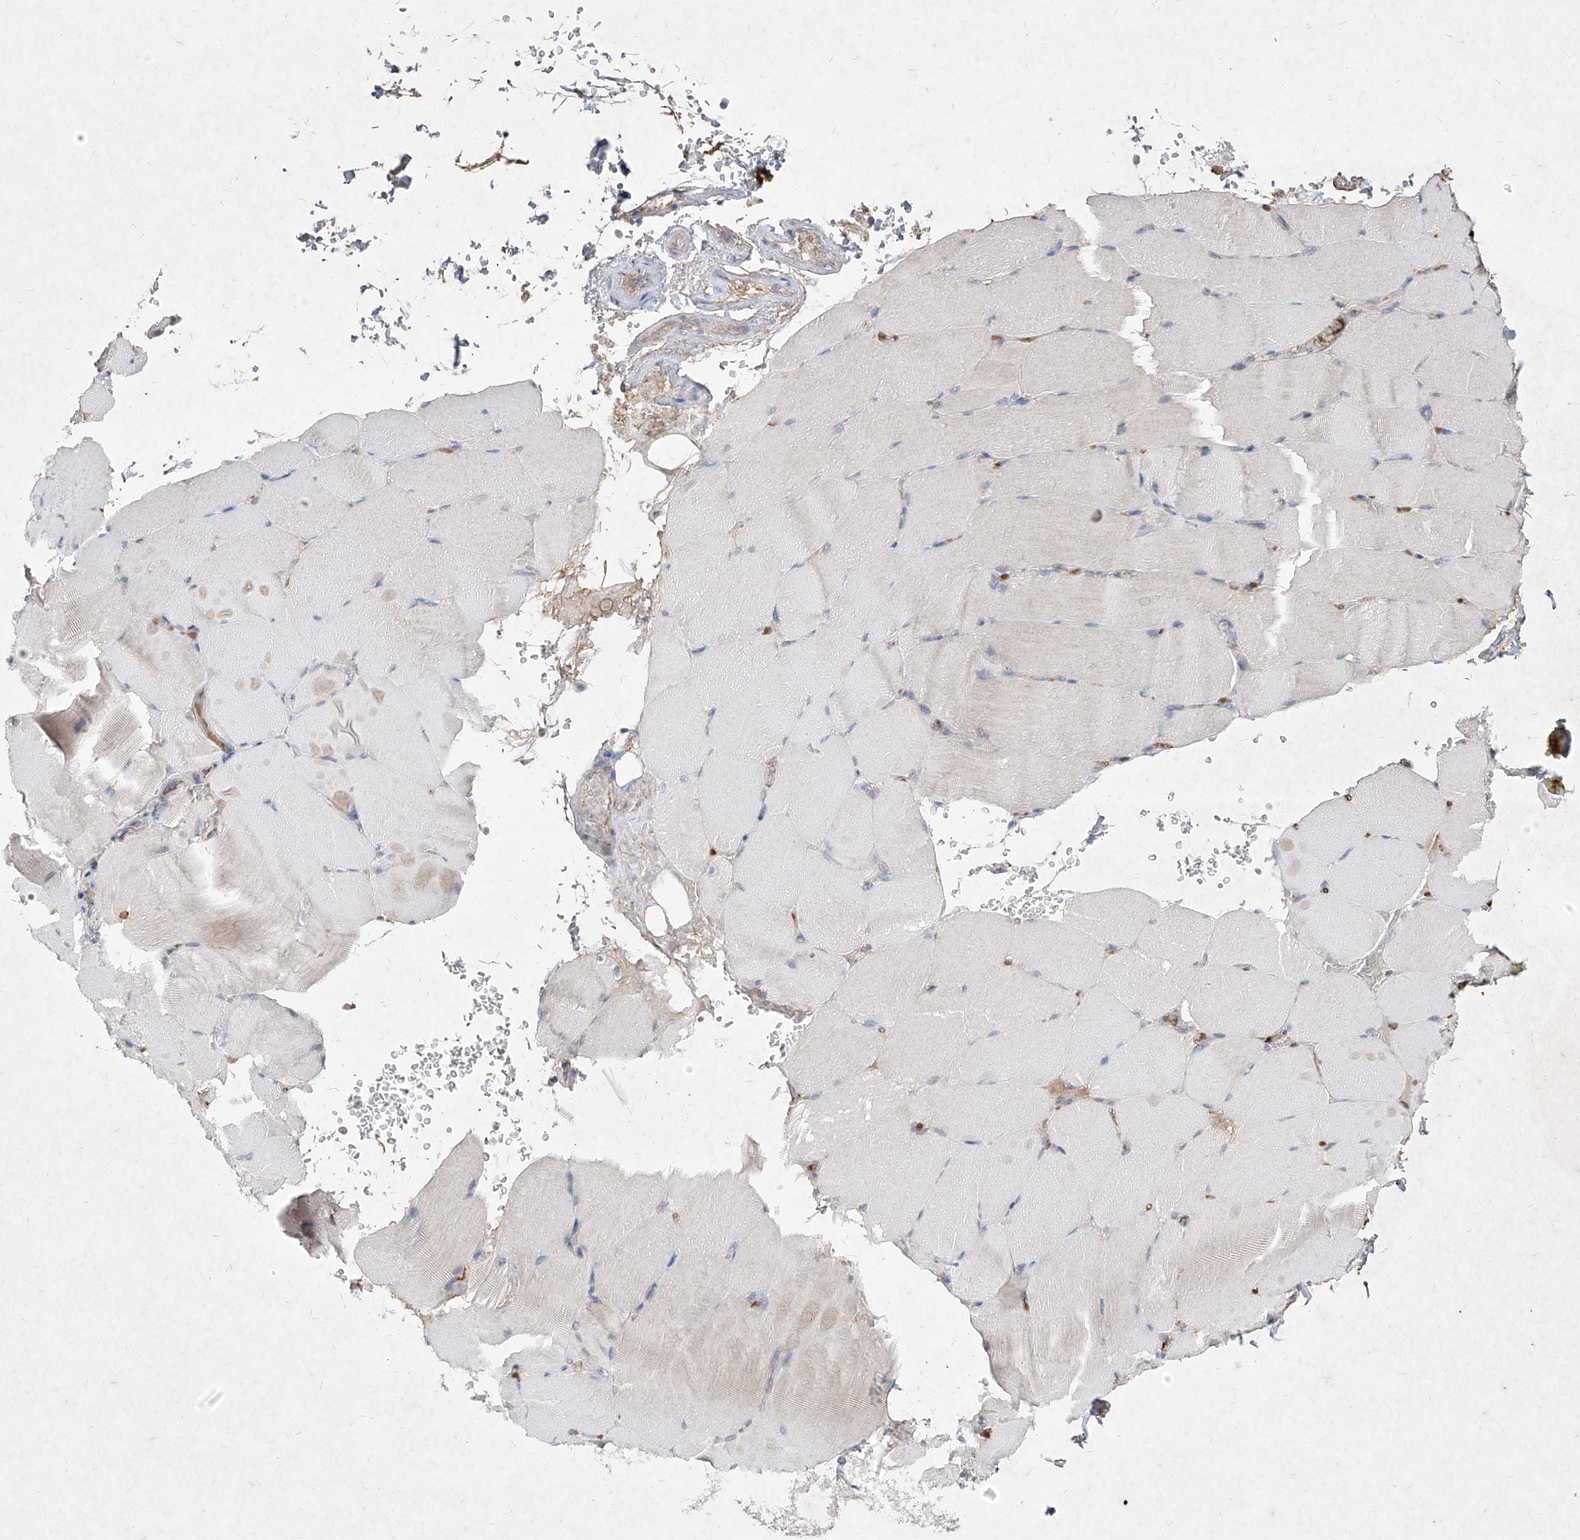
{"staining": {"intensity": "negative", "quantity": "none", "location": "none"}, "tissue": "skeletal muscle", "cell_type": "Myocytes", "image_type": "normal", "snomed": [{"axis": "morphology", "description": "Normal tissue, NOS"}, {"axis": "topography", "description": "Skeletal muscle"}, {"axis": "topography", "description": "Parathyroid gland"}], "caption": "The immunohistochemistry (IHC) histopathology image has no significant expression in myocytes of skeletal muscle.", "gene": "C4A", "patient": {"sex": "female", "age": 37}}